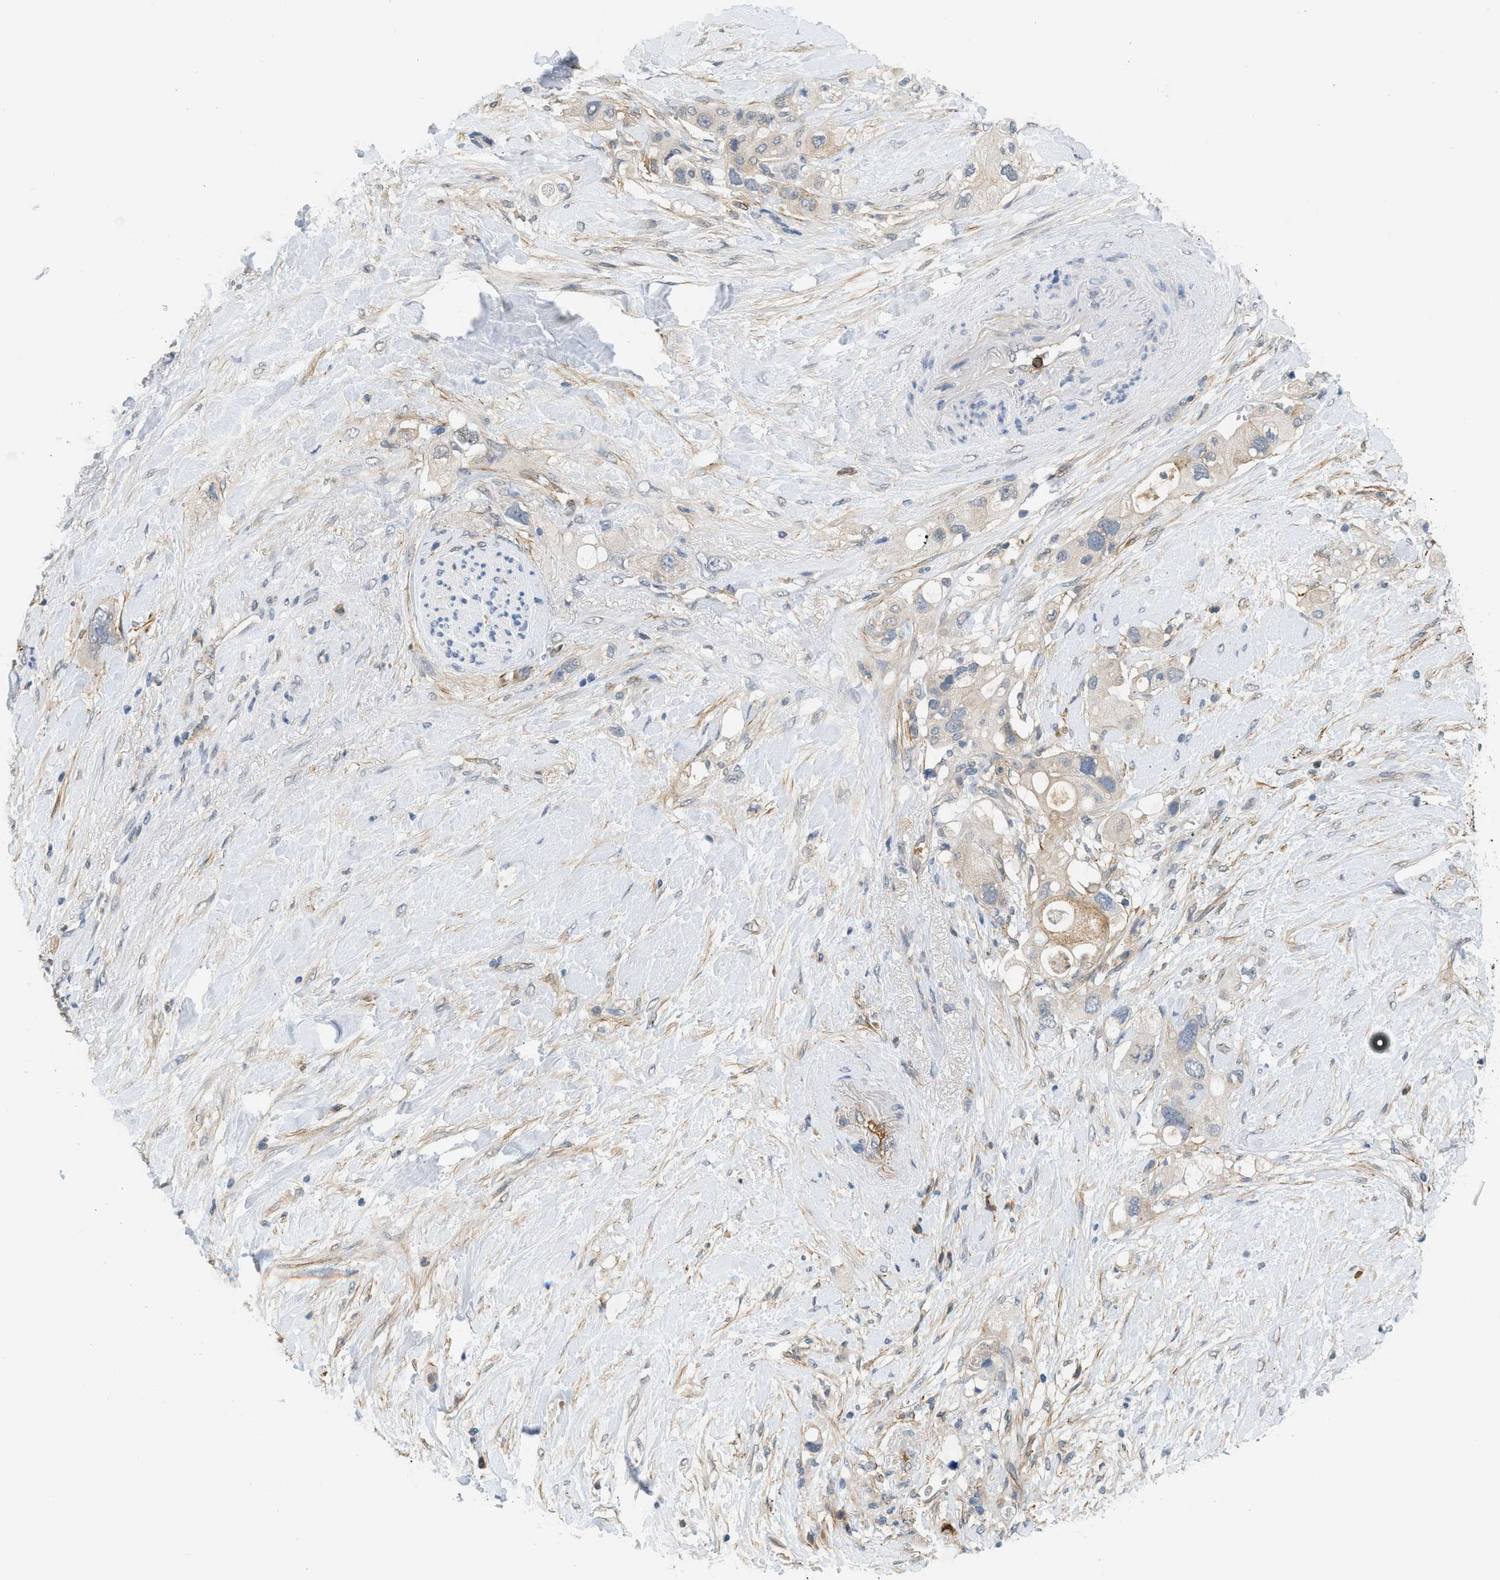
{"staining": {"intensity": "weak", "quantity": "<25%", "location": "cytoplasmic/membranous"}, "tissue": "pancreatic cancer", "cell_type": "Tumor cells", "image_type": "cancer", "snomed": [{"axis": "morphology", "description": "Adenocarcinoma, NOS"}, {"axis": "topography", "description": "Pancreas"}], "caption": "The IHC photomicrograph has no significant staining in tumor cells of pancreatic cancer (adenocarcinoma) tissue. (Stains: DAB immunohistochemistry with hematoxylin counter stain, Microscopy: brightfield microscopy at high magnification).", "gene": "RHBDF2", "patient": {"sex": "female", "age": 56}}